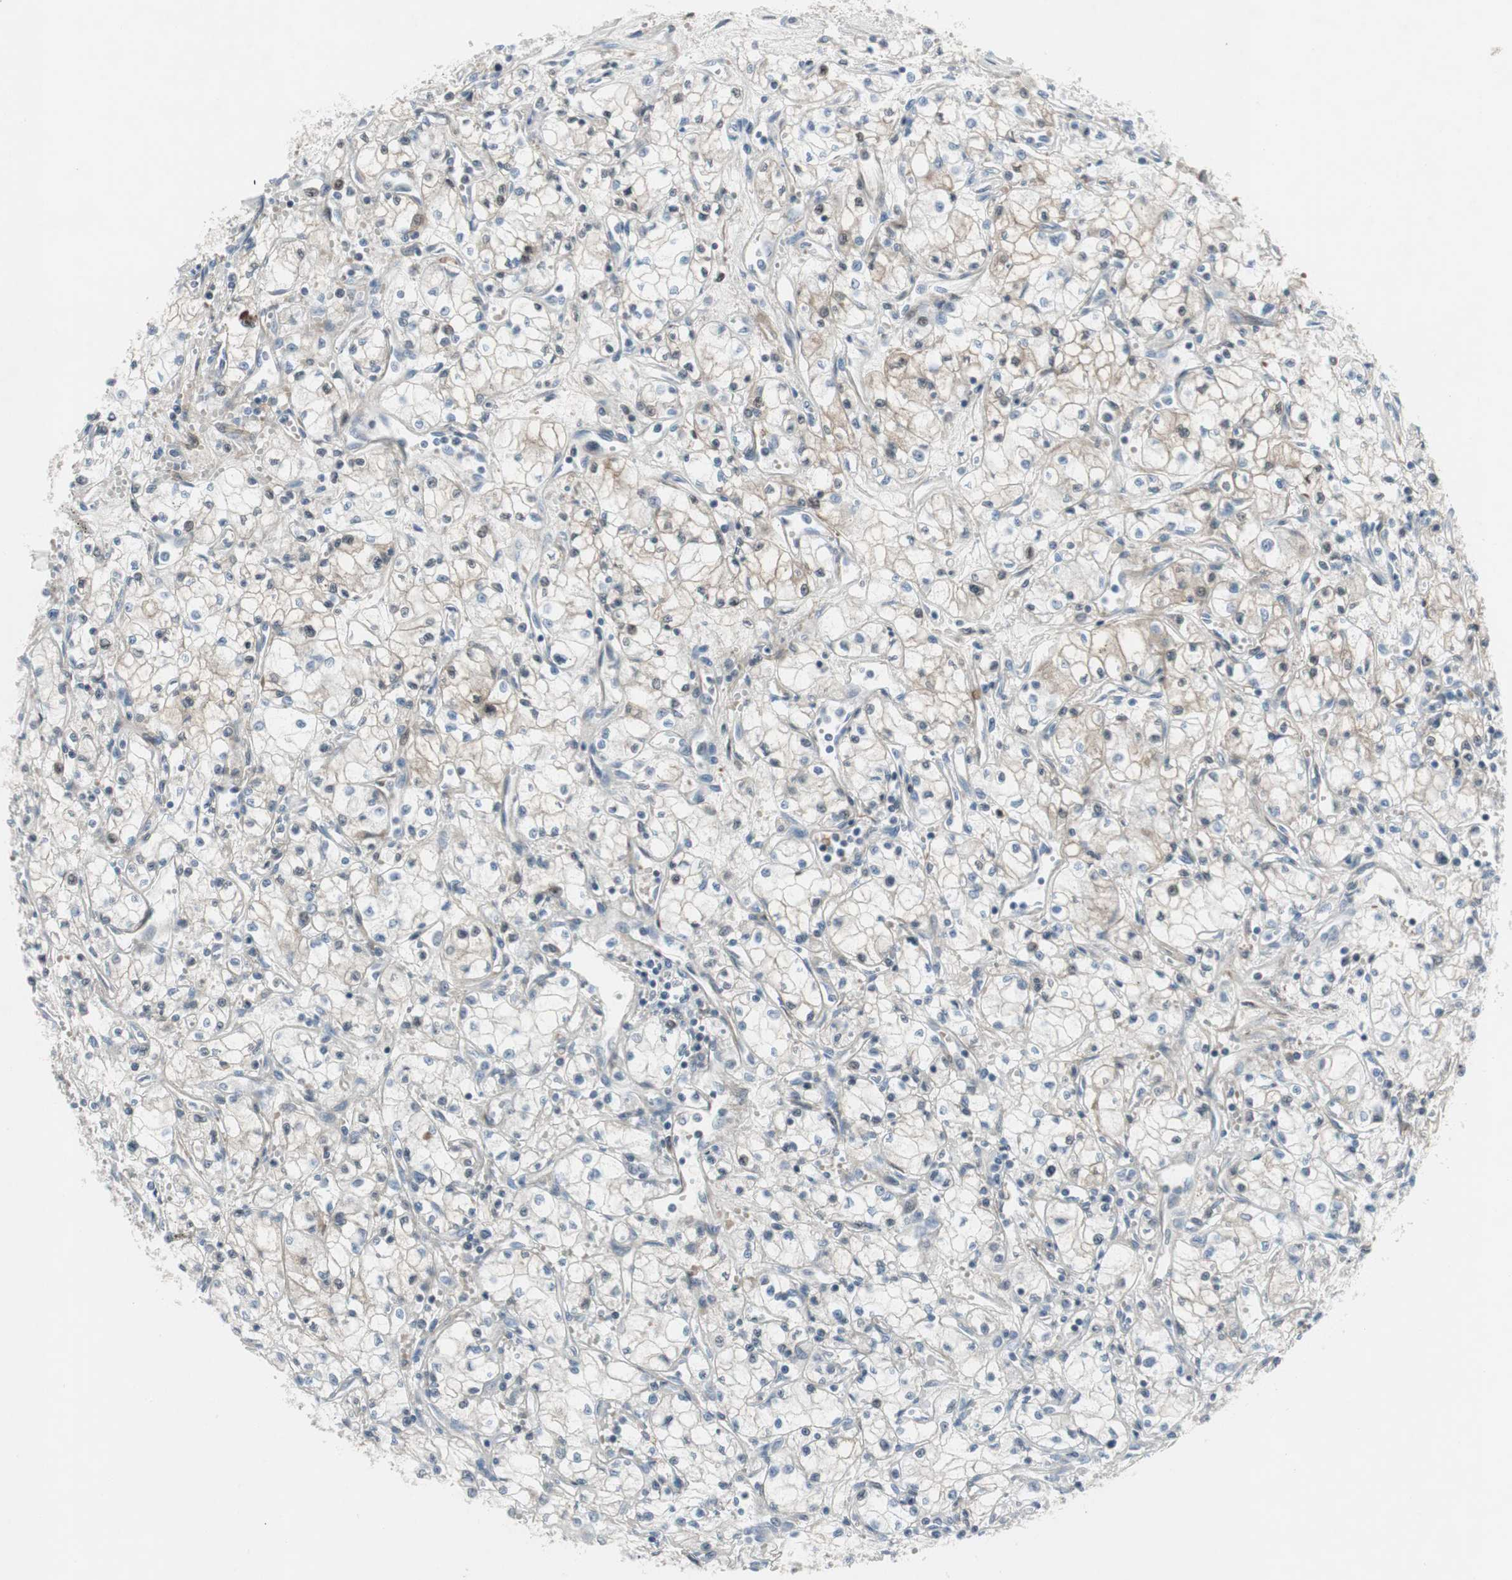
{"staining": {"intensity": "negative", "quantity": "none", "location": "none"}, "tissue": "renal cancer", "cell_type": "Tumor cells", "image_type": "cancer", "snomed": [{"axis": "morphology", "description": "Normal tissue, NOS"}, {"axis": "morphology", "description": "Adenocarcinoma, NOS"}, {"axis": "topography", "description": "Kidney"}], "caption": "Immunohistochemical staining of human renal cancer displays no significant expression in tumor cells.", "gene": "PIGR", "patient": {"sex": "male", "age": 59}}